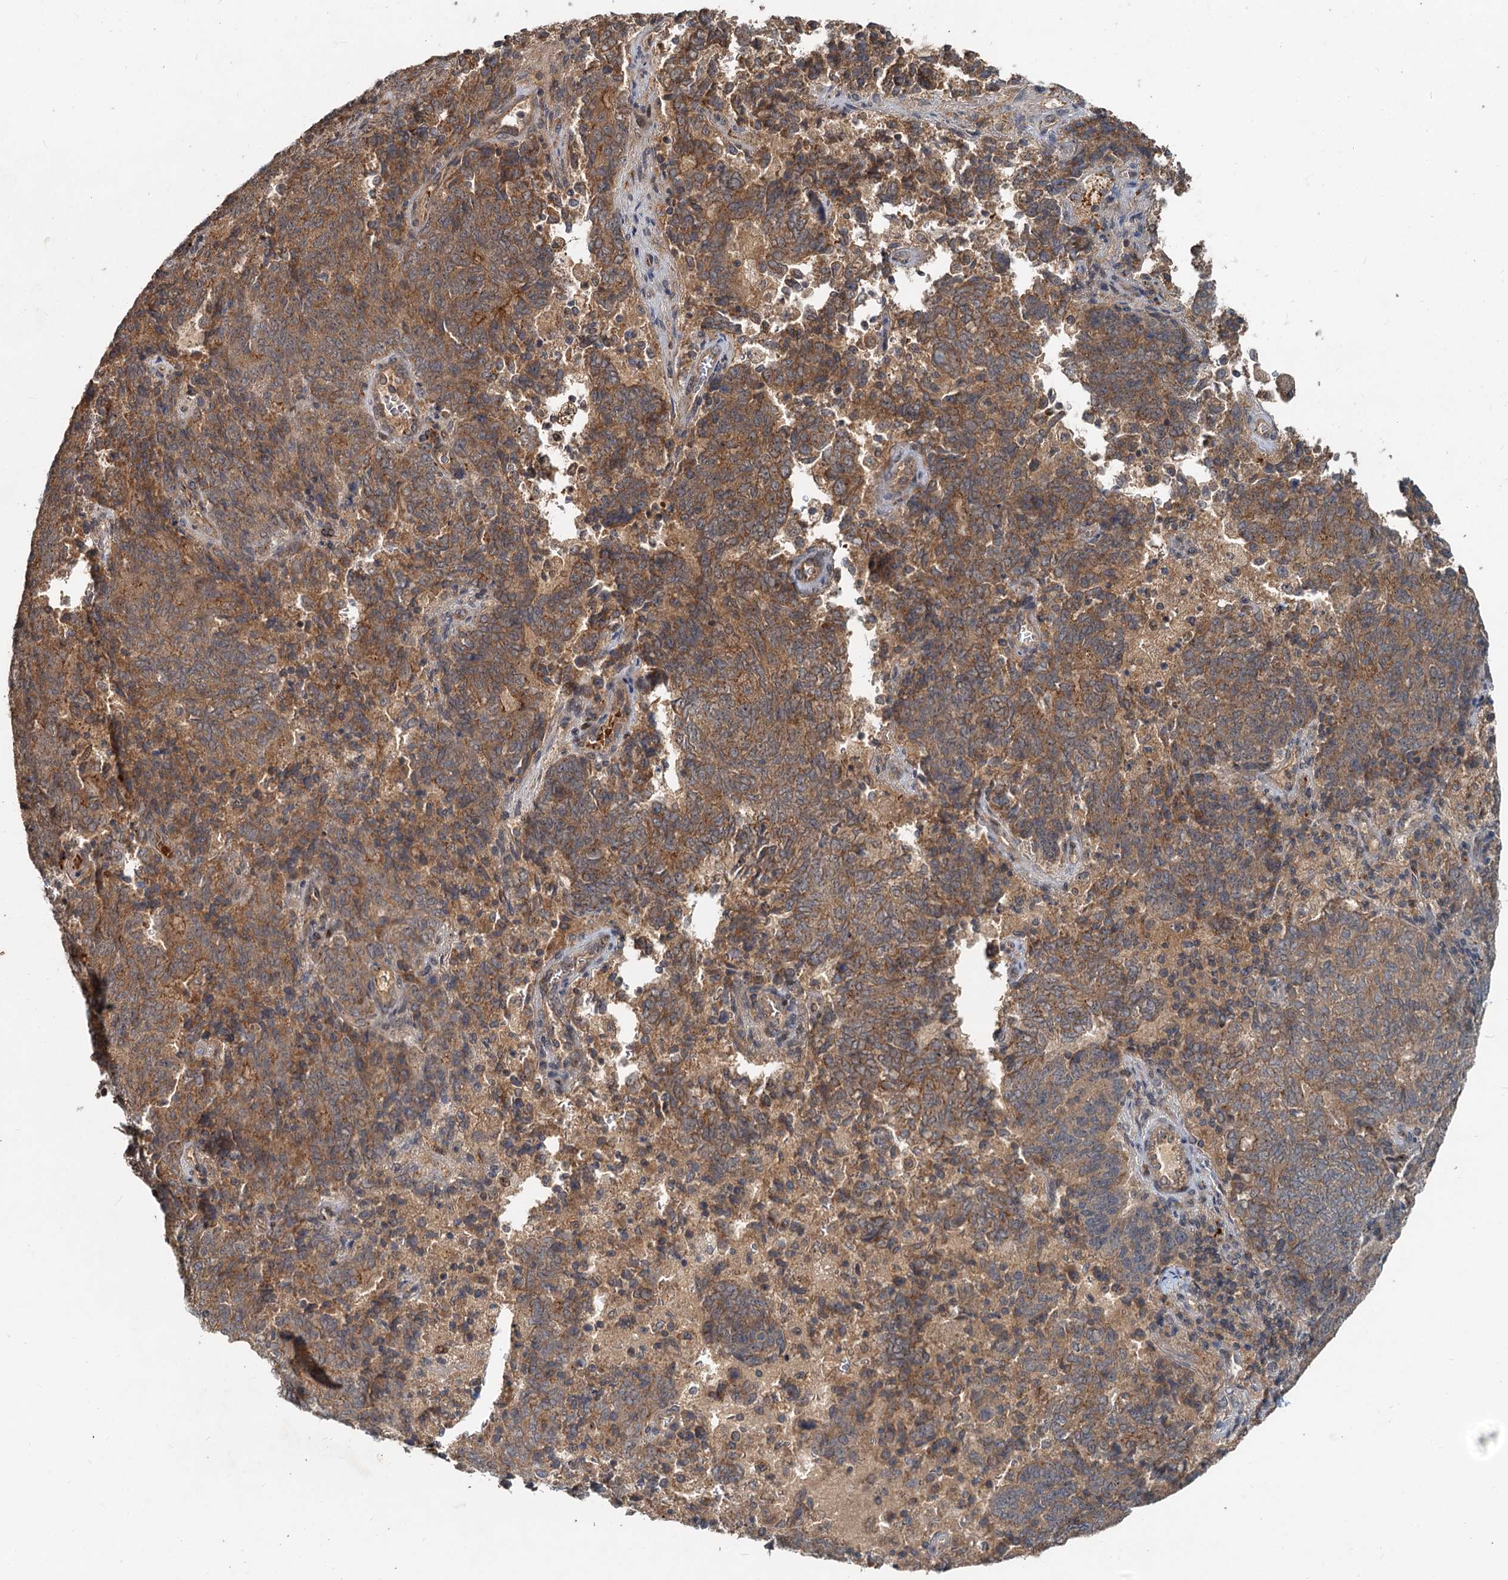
{"staining": {"intensity": "moderate", "quantity": ">75%", "location": "cytoplasmic/membranous"}, "tissue": "endometrial cancer", "cell_type": "Tumor cells", "image_type": "cancer", "snomed": [{"axis": "morphology", "description": "Adenocarcinoma, NOS"}, {"axis": "topography", "description": "Endometrium"}], "caption": "Immunohistochemical staining of human endometrial adenocarcinoma displays medium levels of moderate cytoplasmic/membranous positivity in approximately >75% of tumor cells.", "gene": "CEP68", "patient": {"sex": "female", "age": 80}}